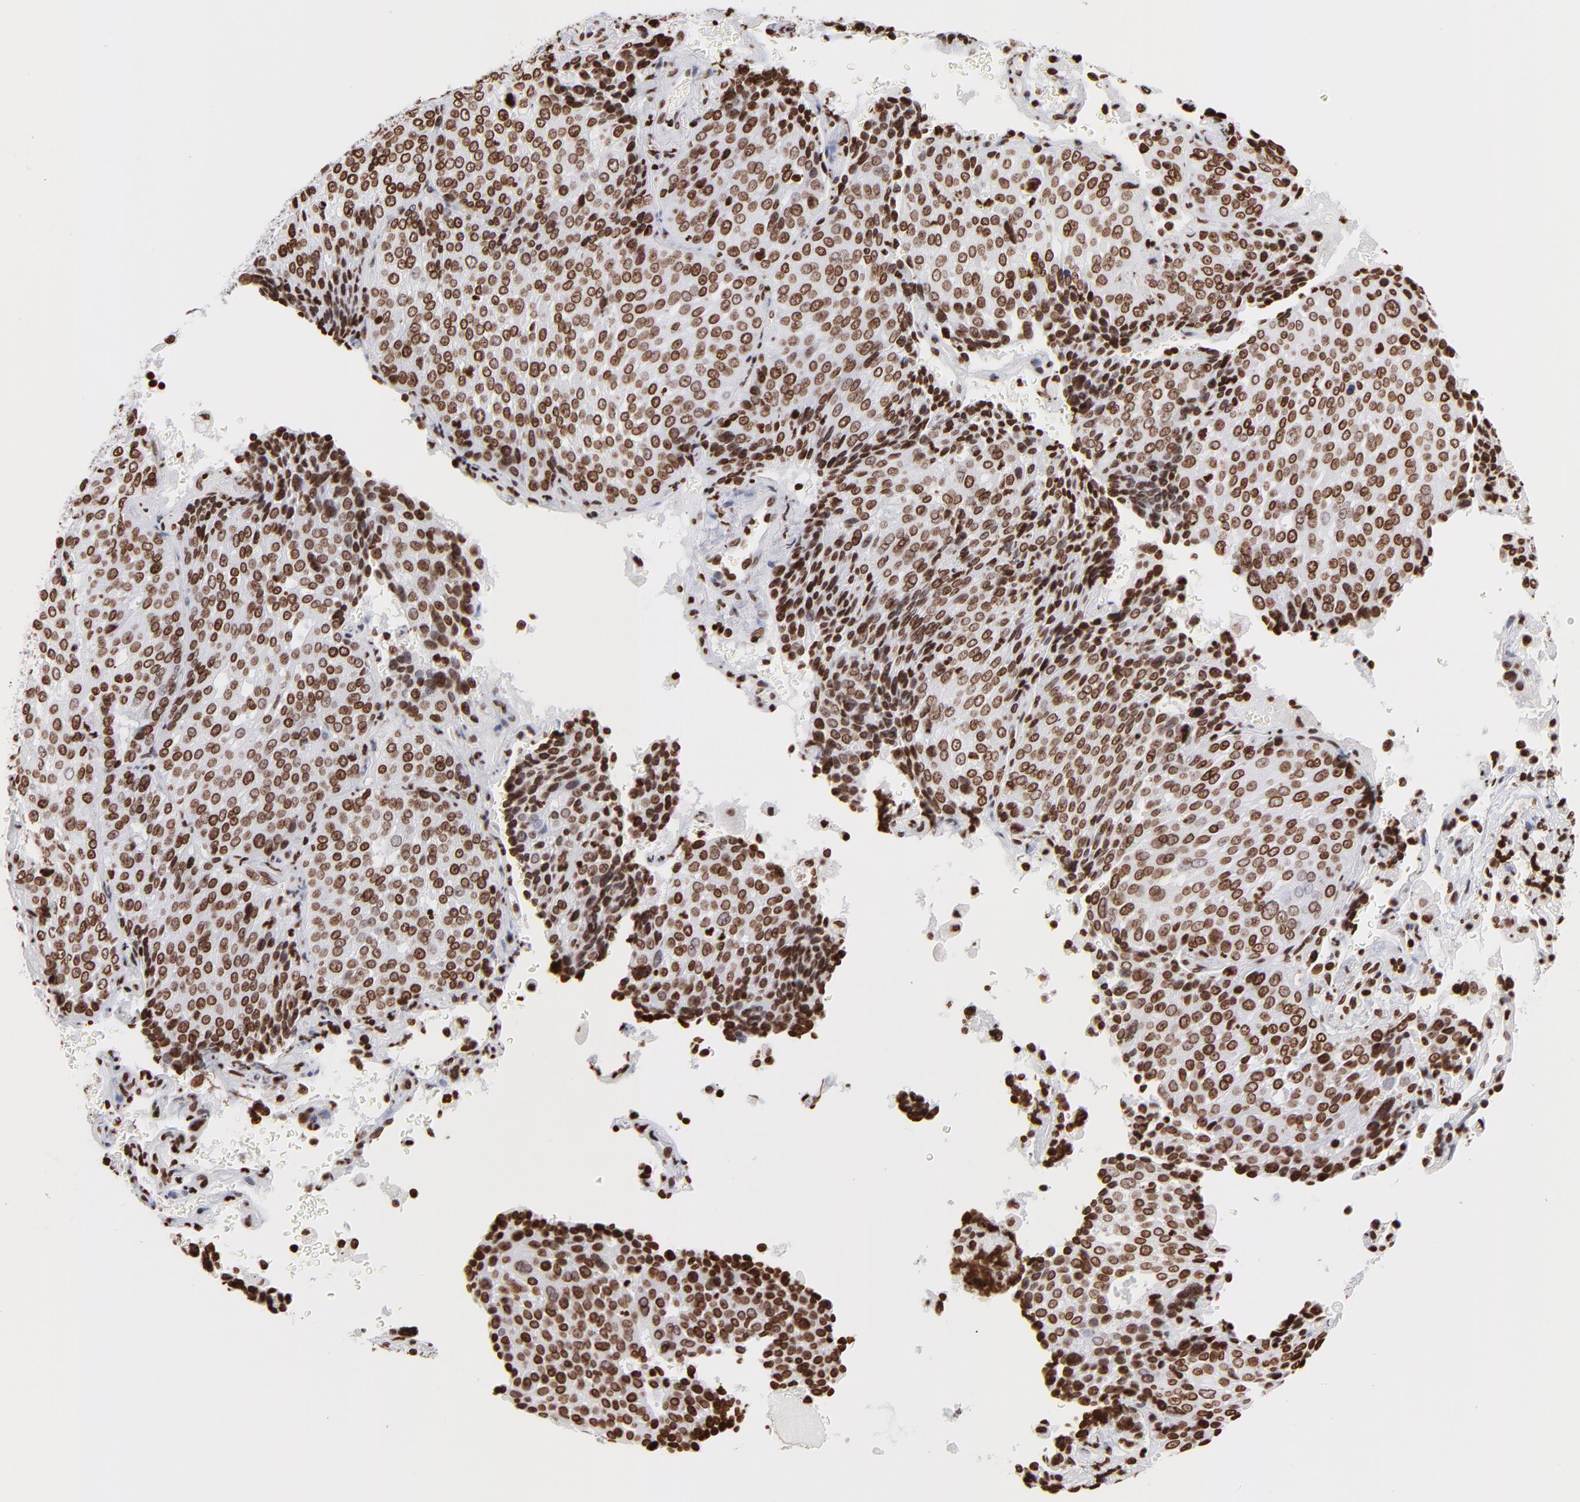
{"staining": {"intensity": "strong", "quantity": ">75%", "location": "nuclear"}, "tissue": "lung cancer", "cell_type": "Tumor cells", "image_type": "cancer", "snomed": [{"axis": "morphology", "description": "Squamous cell carcinoma, NOS"}, {"axis": "topography", "description": "Lung"}], "caption": "Squamous cell carcinoma (lung) stained with IHC shows strong nuclear expression in approximately >75% of tumor cells.", "gene": "RTL4", "patient": {"sex": "male", "age": 54}}